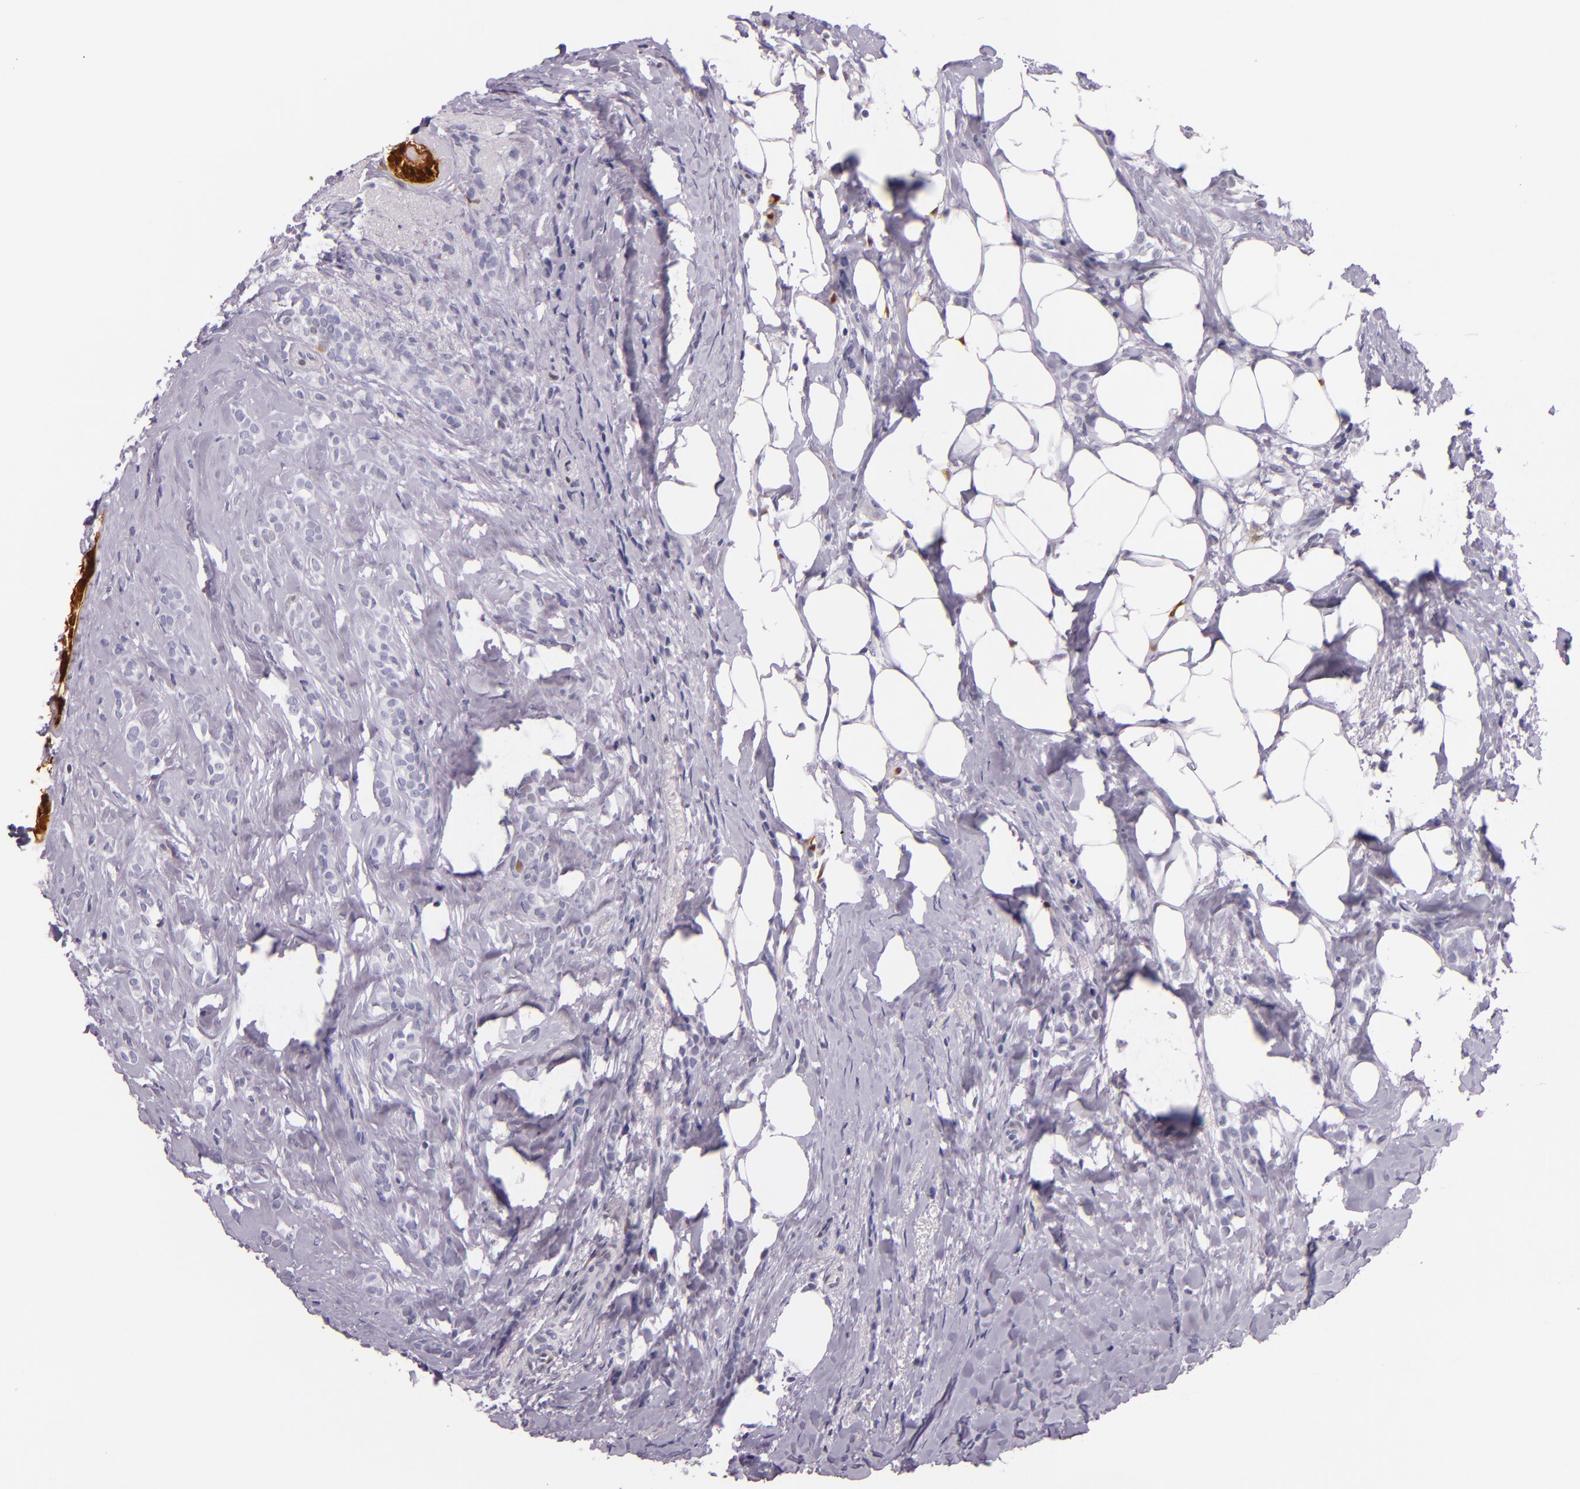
{"staining": {"intensity": "negative", "quantity": "none", "location": "none"}, "tissue": "breast cancer", "cell_type": "Tumor cells", "image_type": "cancer", "snomed": [{"axis": "morphology", "description": "Lobular carcinoma"}, {"axis": "topography", "description": "Breast"}], "caption": "IHC histopathology image of human breast cancer (lobular carcinoma) stained for a protein (brown), which displays no expression in tumor cells. The staining is performed using DAB (3,3'-diaminobenzidine) brown chromogen with nuclei counter-stained in using hematoxylin.", "gene": "MT1A", "patient": {"sex": "female", "age": 56}}